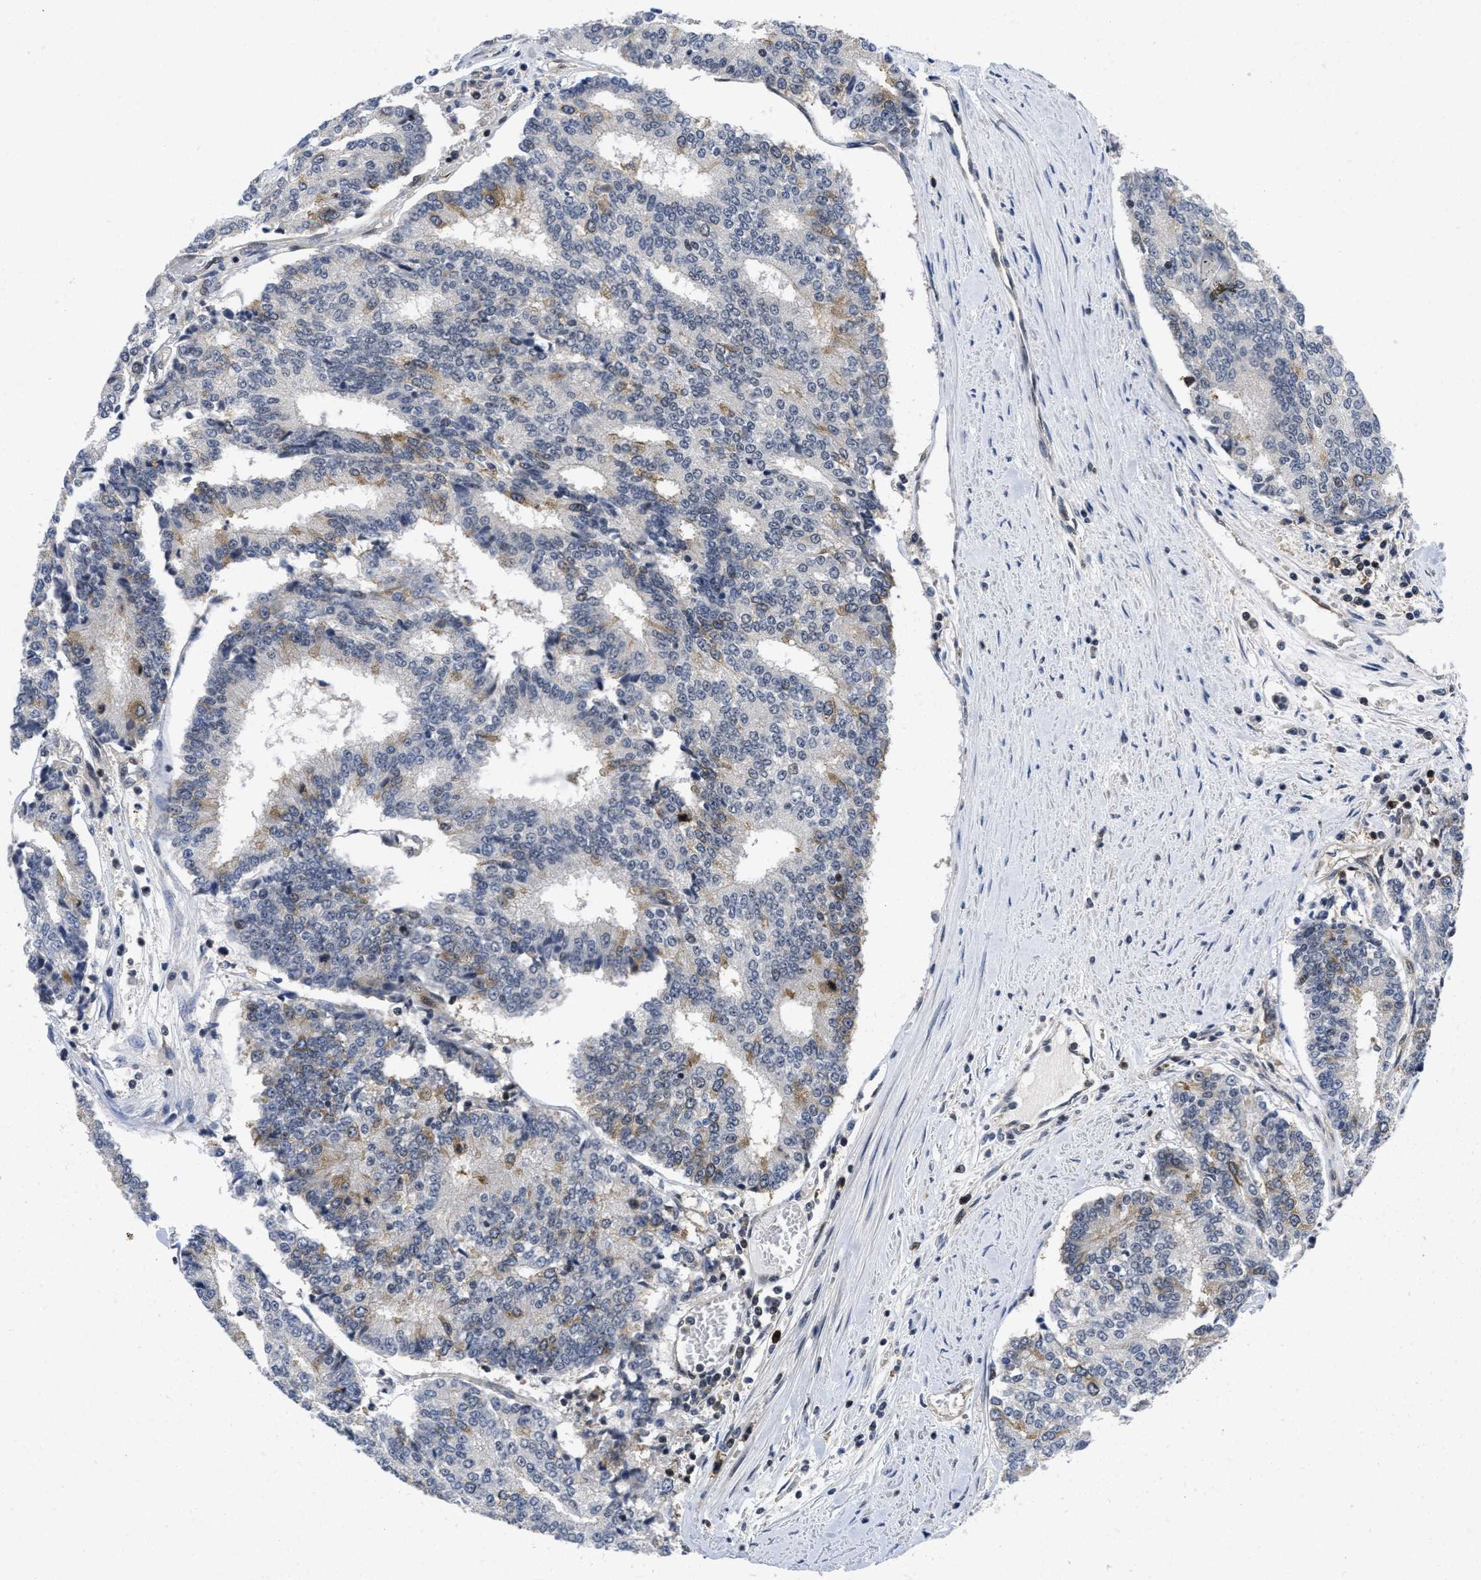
{"staining": {"intensity": "moderate", "quantity": "<25%", "location": "cytoplasmic/membranous"}, "tissue": "prostate cancer", "cell_type": "Tumor cells", "image_type": "cancer", "snomed": [{"axis": "morphology", "description": "Normal tissue, NOS"}, {"axis": "morphology", "description": "Adenocarcinoma, High grade"}, {"axis": "topography", "description": "Prostate"}, {"axis": "topography", "description": "Seminal veicle"}], "caption": "High-magnification brightfield microscopy of prostate adenocarcinoma (high-grade) stained with DAB (3,3'-diaminobenzidine) (brown) and counterstained with hematoxylin (blue). tumor cells exhibit moderate cytoplasmic/membranous positivity is appreciated in approximately<25% of cells.", "gene": "HIF1A", "patient": {"sex": "male", "age": 55}}